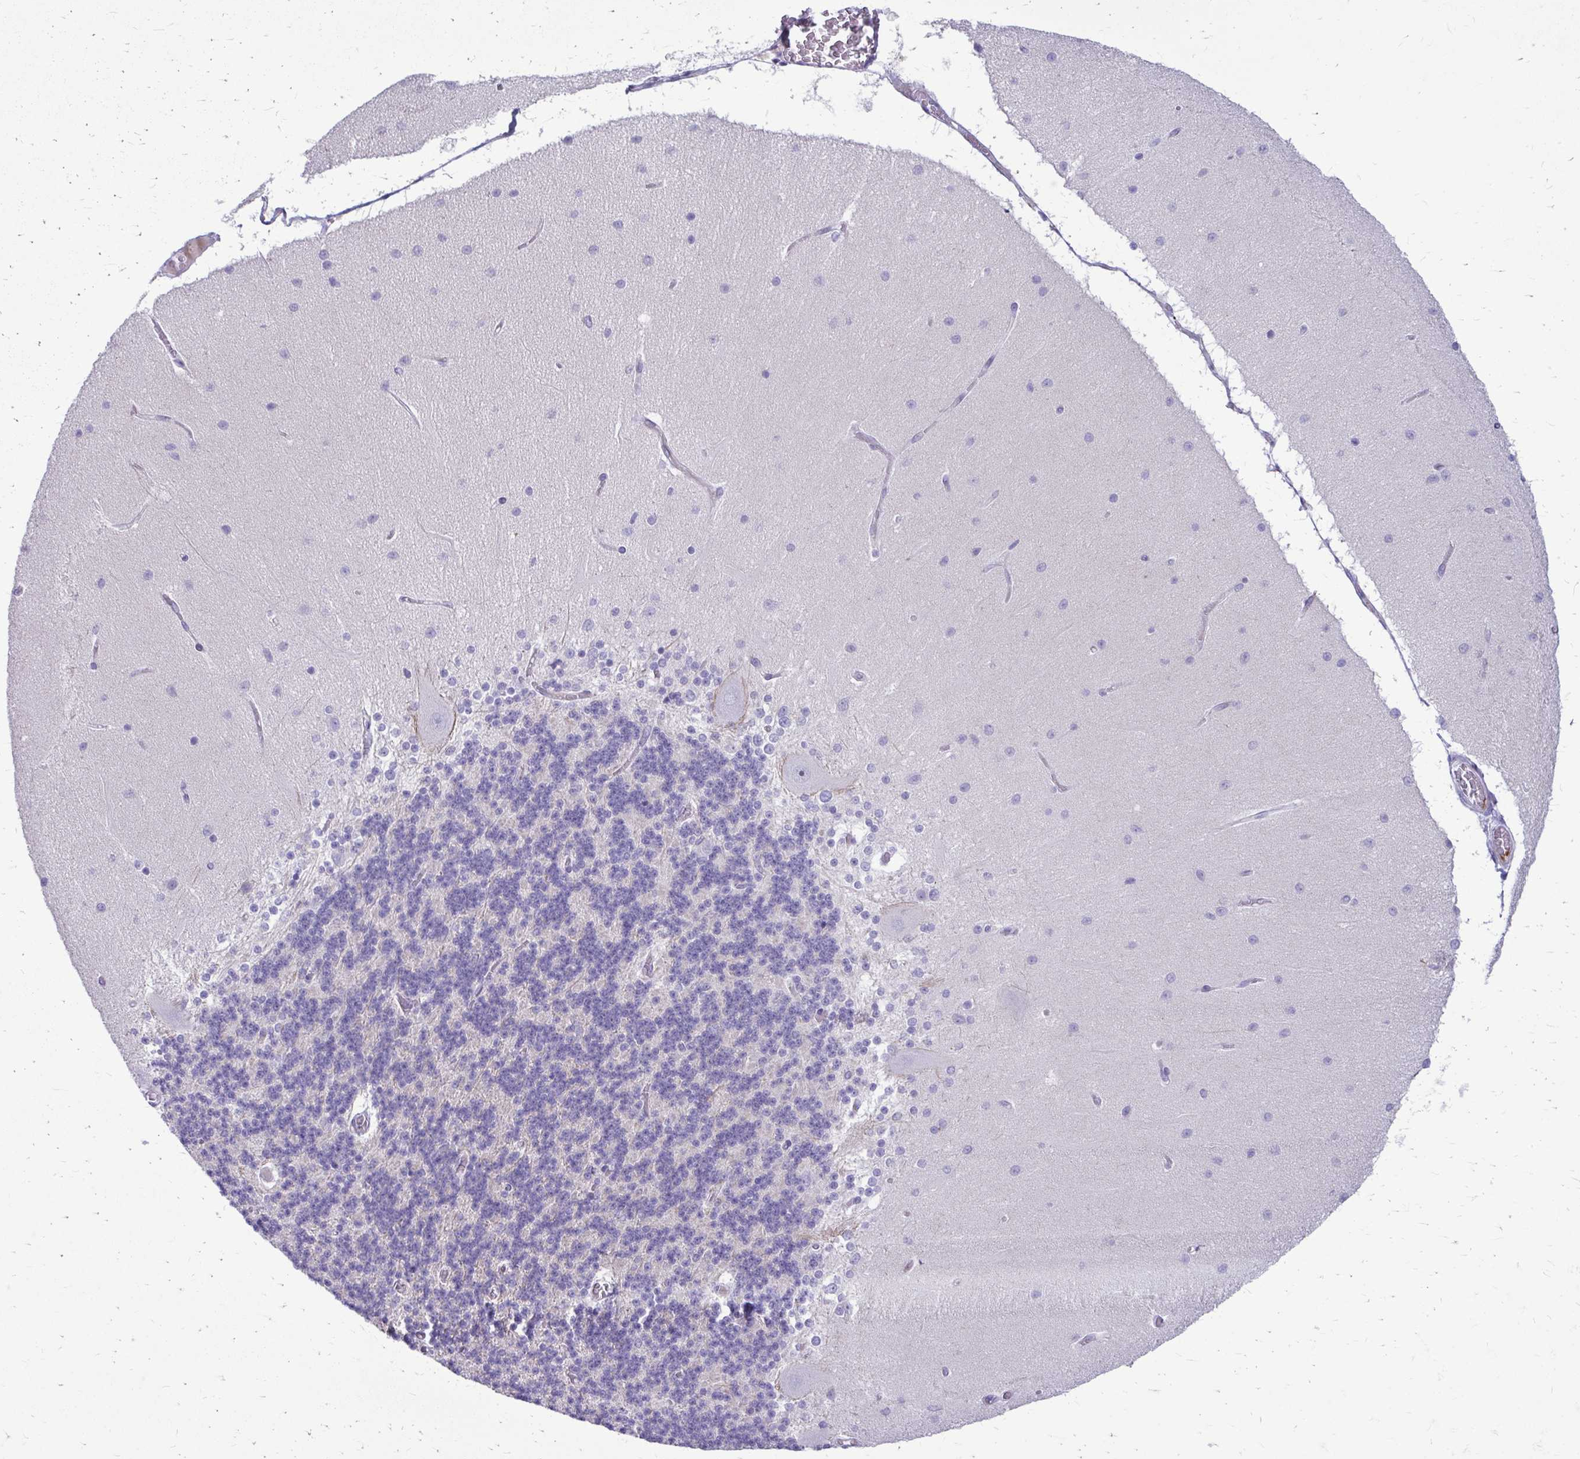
{"staining": {"intensity": "negative", "quantity": "none", "location": "none"}, "tissue": "cerebellum", "cell_type": "Cells in granular layer", "image_type": "normal", "snomed": [{"axis": "morphology", "description": "Normal tissue, NOS"}, {"axis": "topography", "description": "Cerebellum"}], "caption": "Immunohistochemical staining of normal human cerebellum reveals no significant expression in cells in granular layer. (Brightfield microscopy of DAB immunohistochemistry at high magnification).", "gene": "LCN15", "patient": {"sex": "female", "age": 54}}